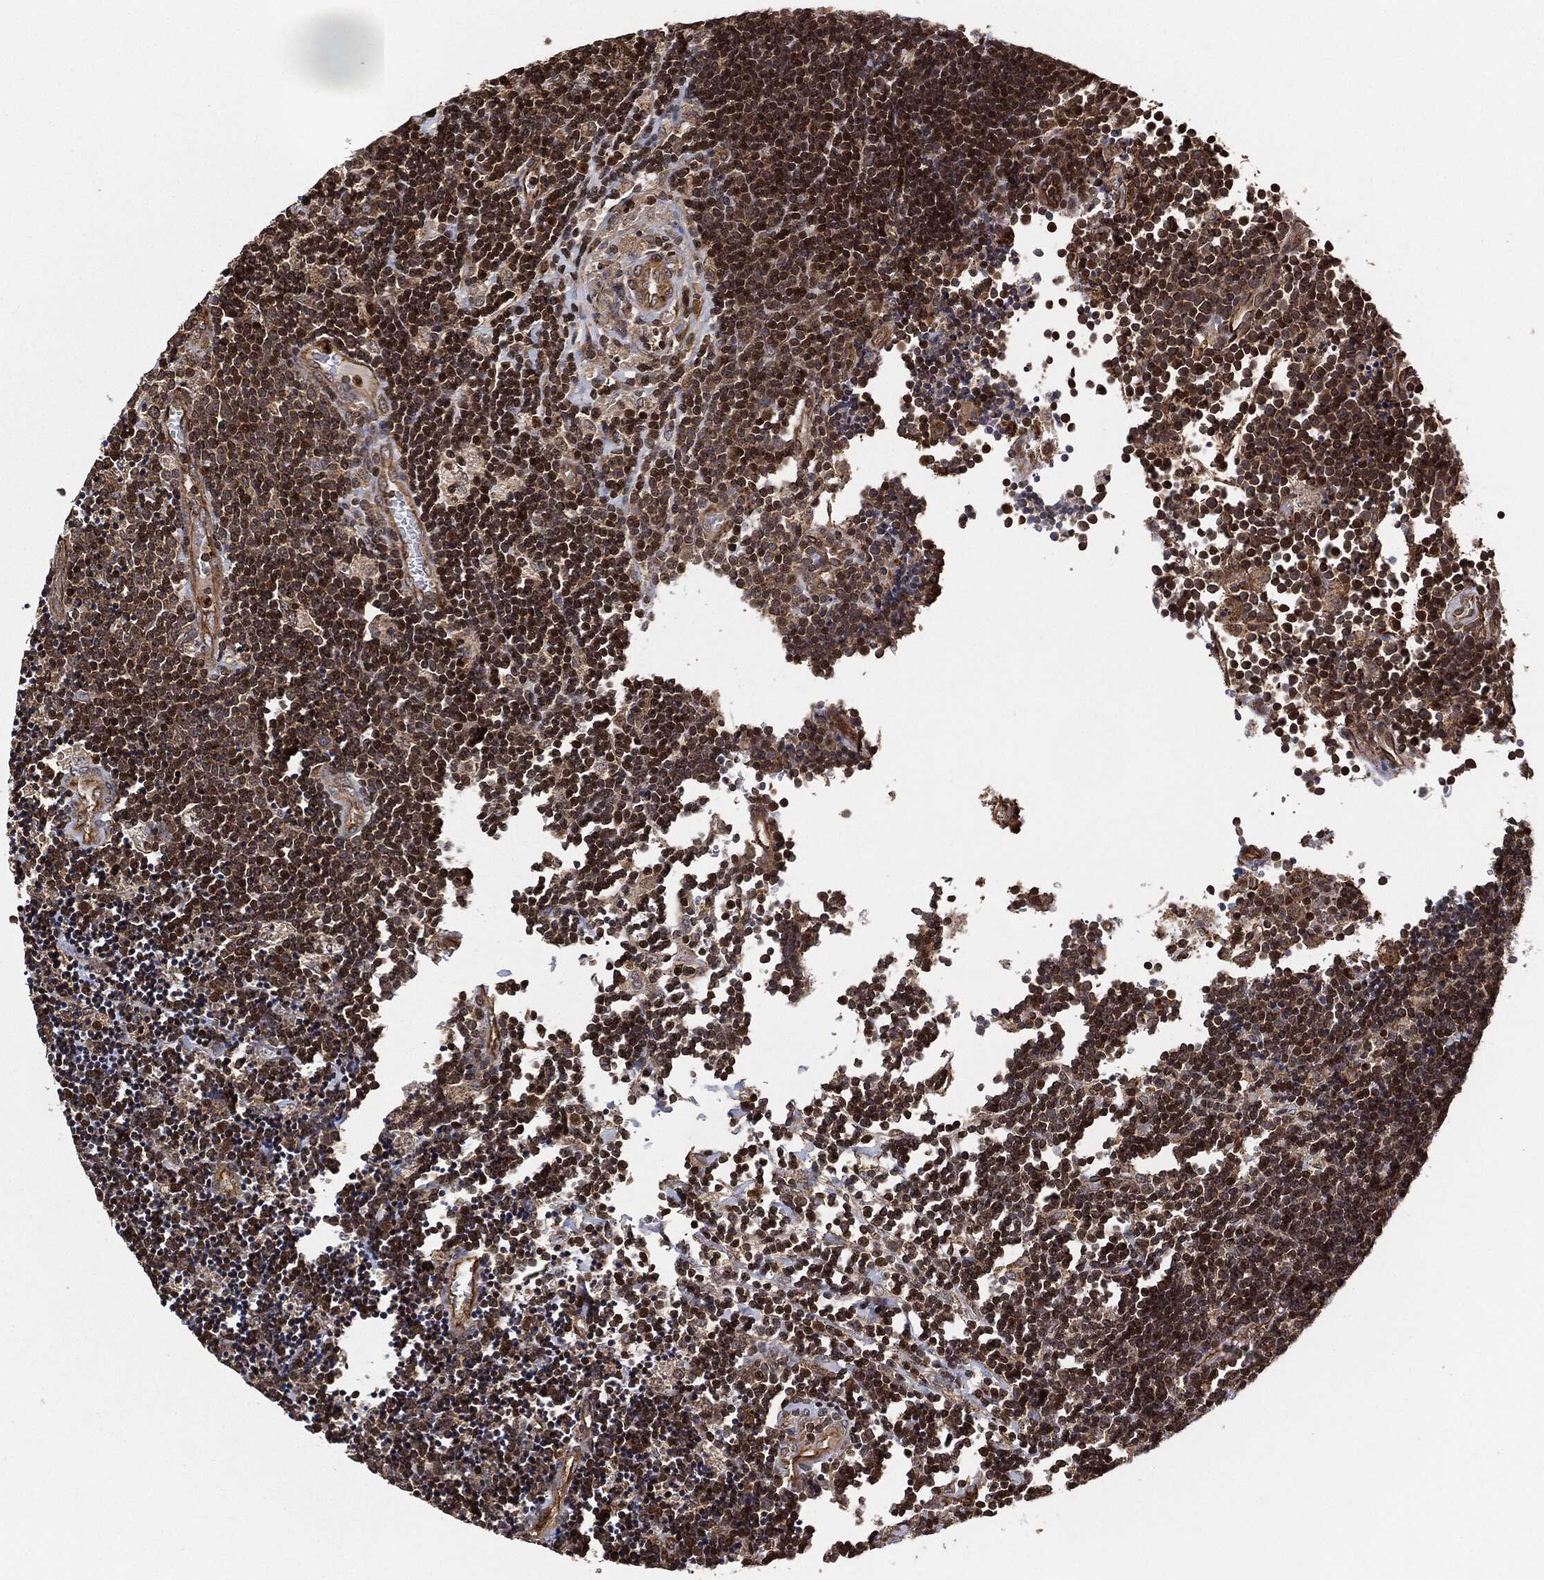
{"staining": {"intensity": "strong", "quantity": "25%-75%", "location": "nuclear"}, "tissue": "lymphoma", "cell_type": "Tumor cells", "image_type": "cancer", "snomed": [{"axis": "morphology", "description": "Malignant lymphoma, non-Hodgkin's type, Low grade"}, {"axis": "topography", "description": "Brain"}], "caption": "The micrograph exhibits immunohistochemical staining of lymphoma. There is strong nuclear expression is appreciated in approximately 25%-75% of tumor cells.", "gene": "MAP3K3", "patient": {"sex": "female", "age": 66}}